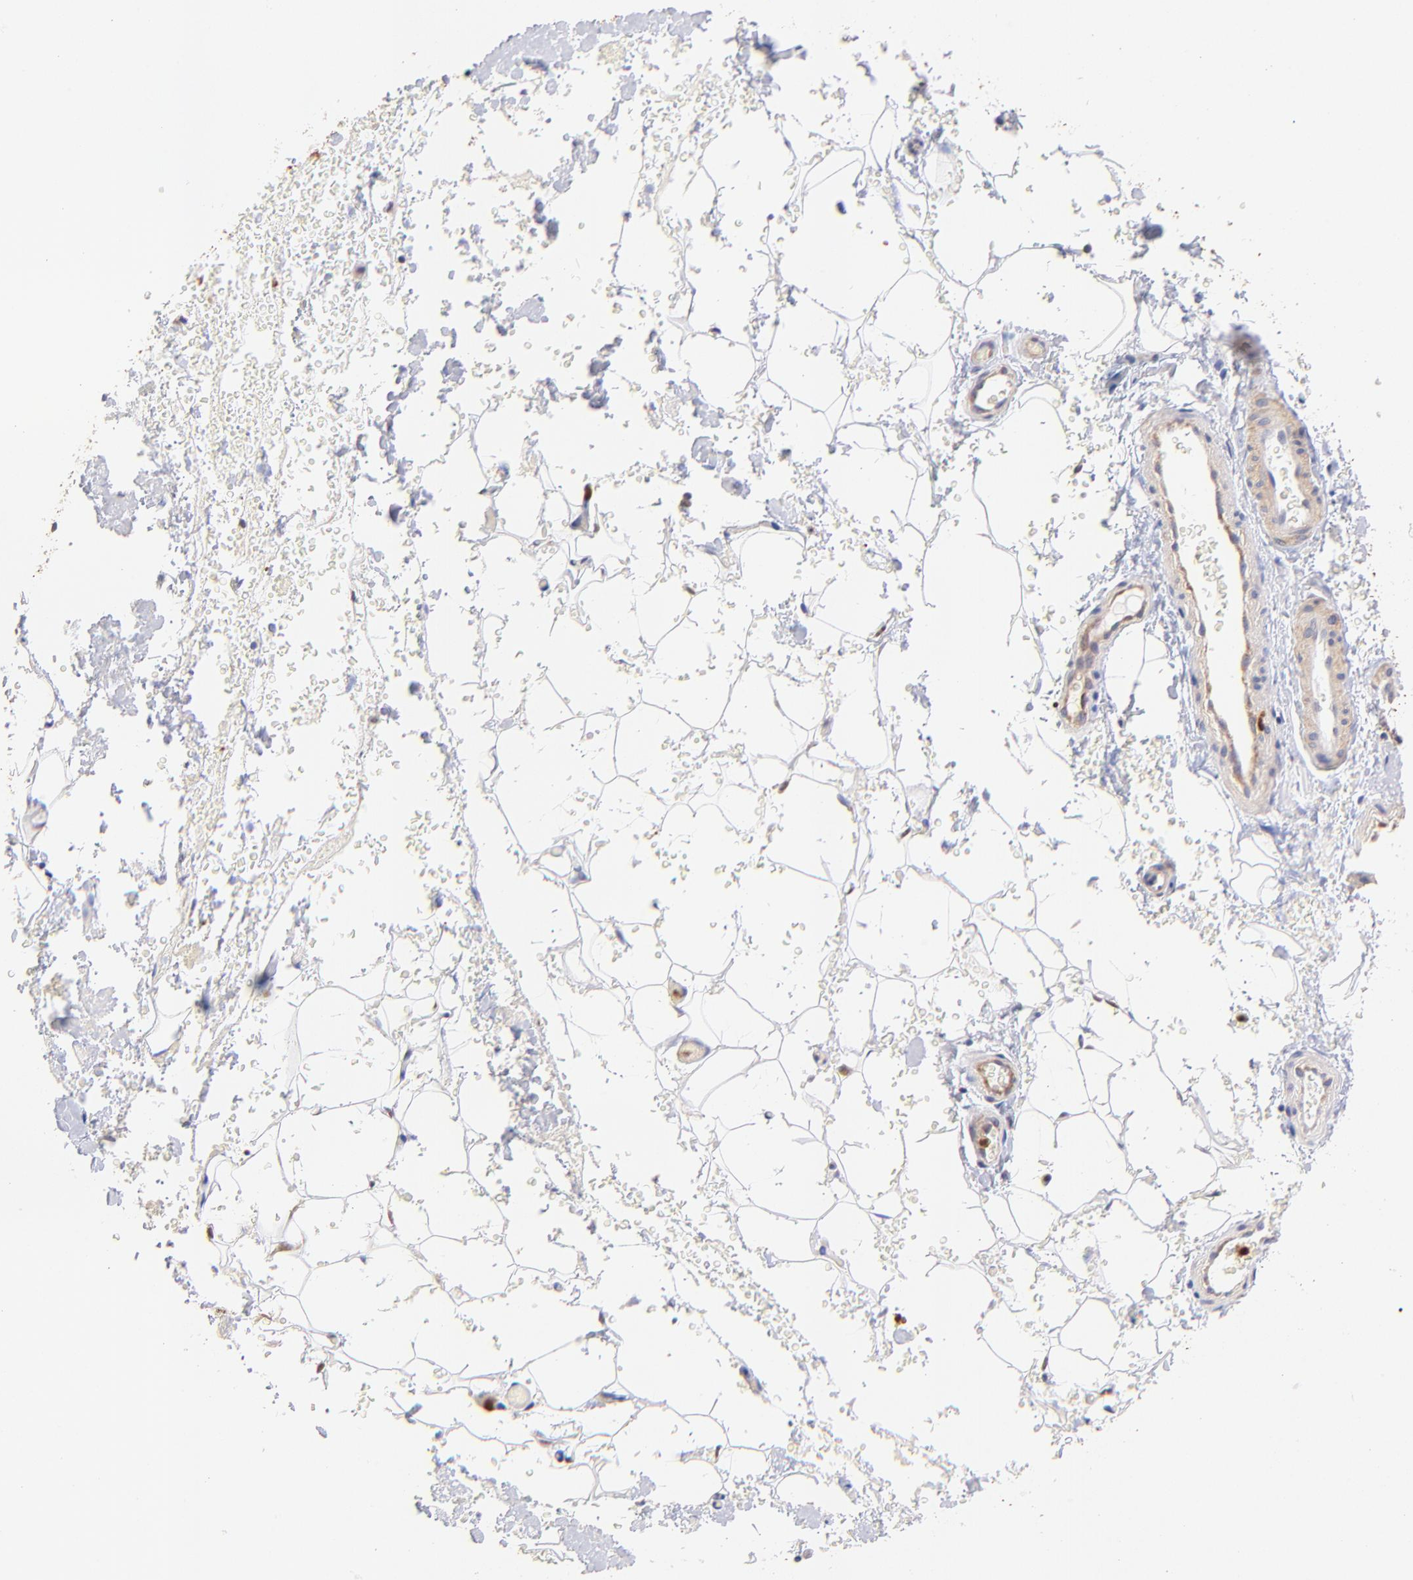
{"staining": {"intensity": "negative", "quantity": "none", "location": "none"}, "tissue": "adipose tissue", "cell_type": "Adipocytes", "image_type": "normal", "snomed": [{"axis": "morphology", "description": "Normal tissue, NOS"}, {"axis": "morphology", "description": "Inflammation, NOS"}, {"axis": "topography", "description": "Breast"}], "caption": "A high-resolution image shows IHC staining of benign adipose tissue, which reveals no significant staining in adipocytes. (DAB (3,3'-diaminobenzidine) immunohistochemistry (IHC) with hematoxylin counter stain).", "gene": "BBOF1", "patient": {"sex": "female", "age": 65}}